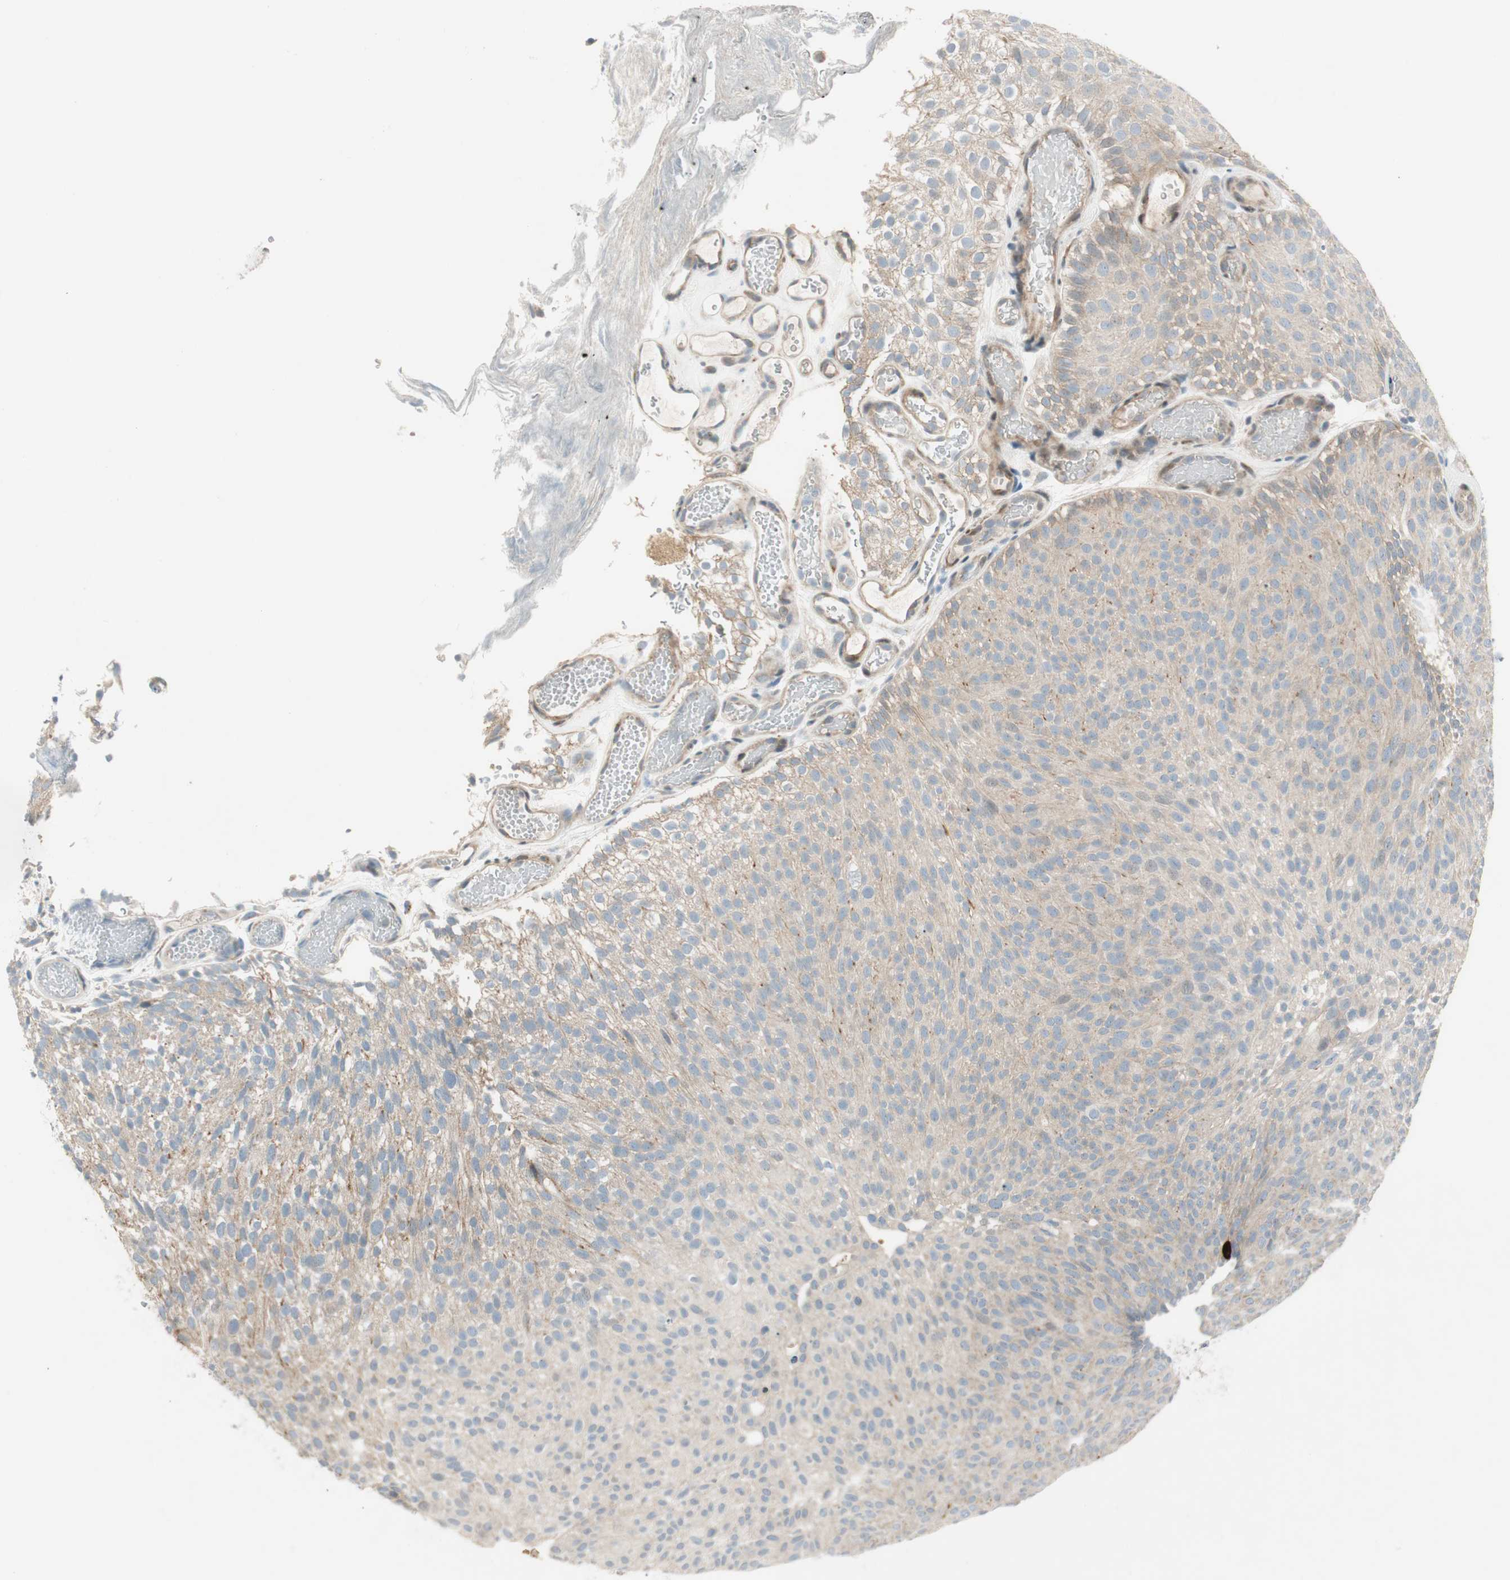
{"staining": {"intensity": "weak", "quantity": ">75%", "location": "cytoplasmic/membranous"}, "tissue": "urothelial cancer", "cell_type": "Tumor cells", "image_type": "cancer", "snomed": [{"axis": "morphology", "description": "Urothelial carcinoma, Low grade"}, {"axis": "topography", "description": "Urinary bladder"}], "caption": "IHC of urothelial cancer shows low levels of weak cytoplasmic/membranous expression in approximately >75% of tumor cells.", "gene": "CGRRF1", "patient": {"sex": "male", "age": 78}}